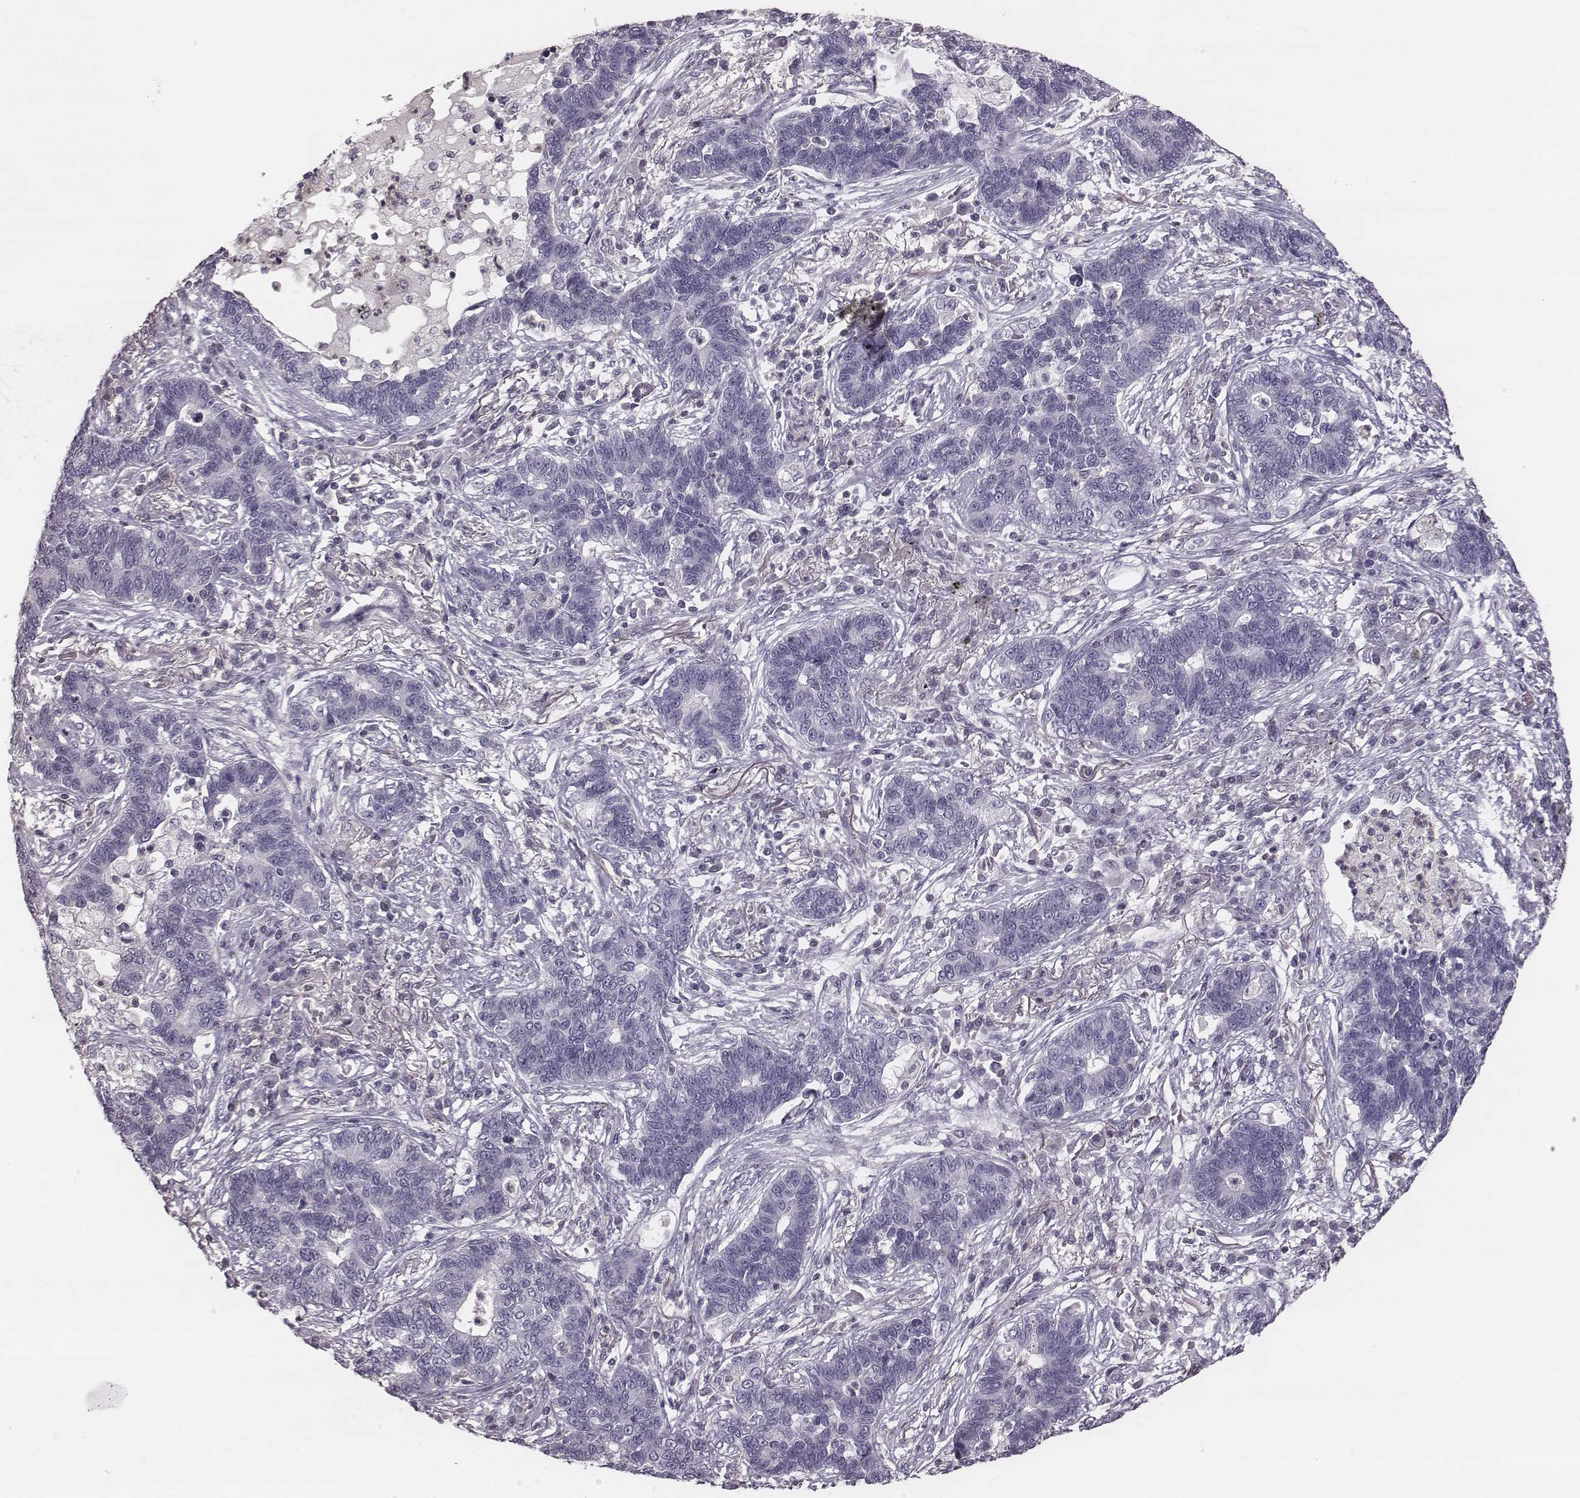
{"staining": {"intensity": "negative", "quantity": "none", "location": "none"}, "tissue": "lung cancer", "cell_type": "Tumor cells", "image_type": "cancer", "snomed": [{"axis": "morphology", "description": "Adenocarcinoma, NOS"}, {"axis": "topography", "description": "Lung"}], "caption": "Immunohistochemical staining of human lung adenocarcinoma displays no significant expression in tumor cells. (DAB (3,3'-diaminobenzidine) IHC with hematoxylin counter stain).", "gene": "ZNF365", "patient": {"sex": "female", "age": 57}}